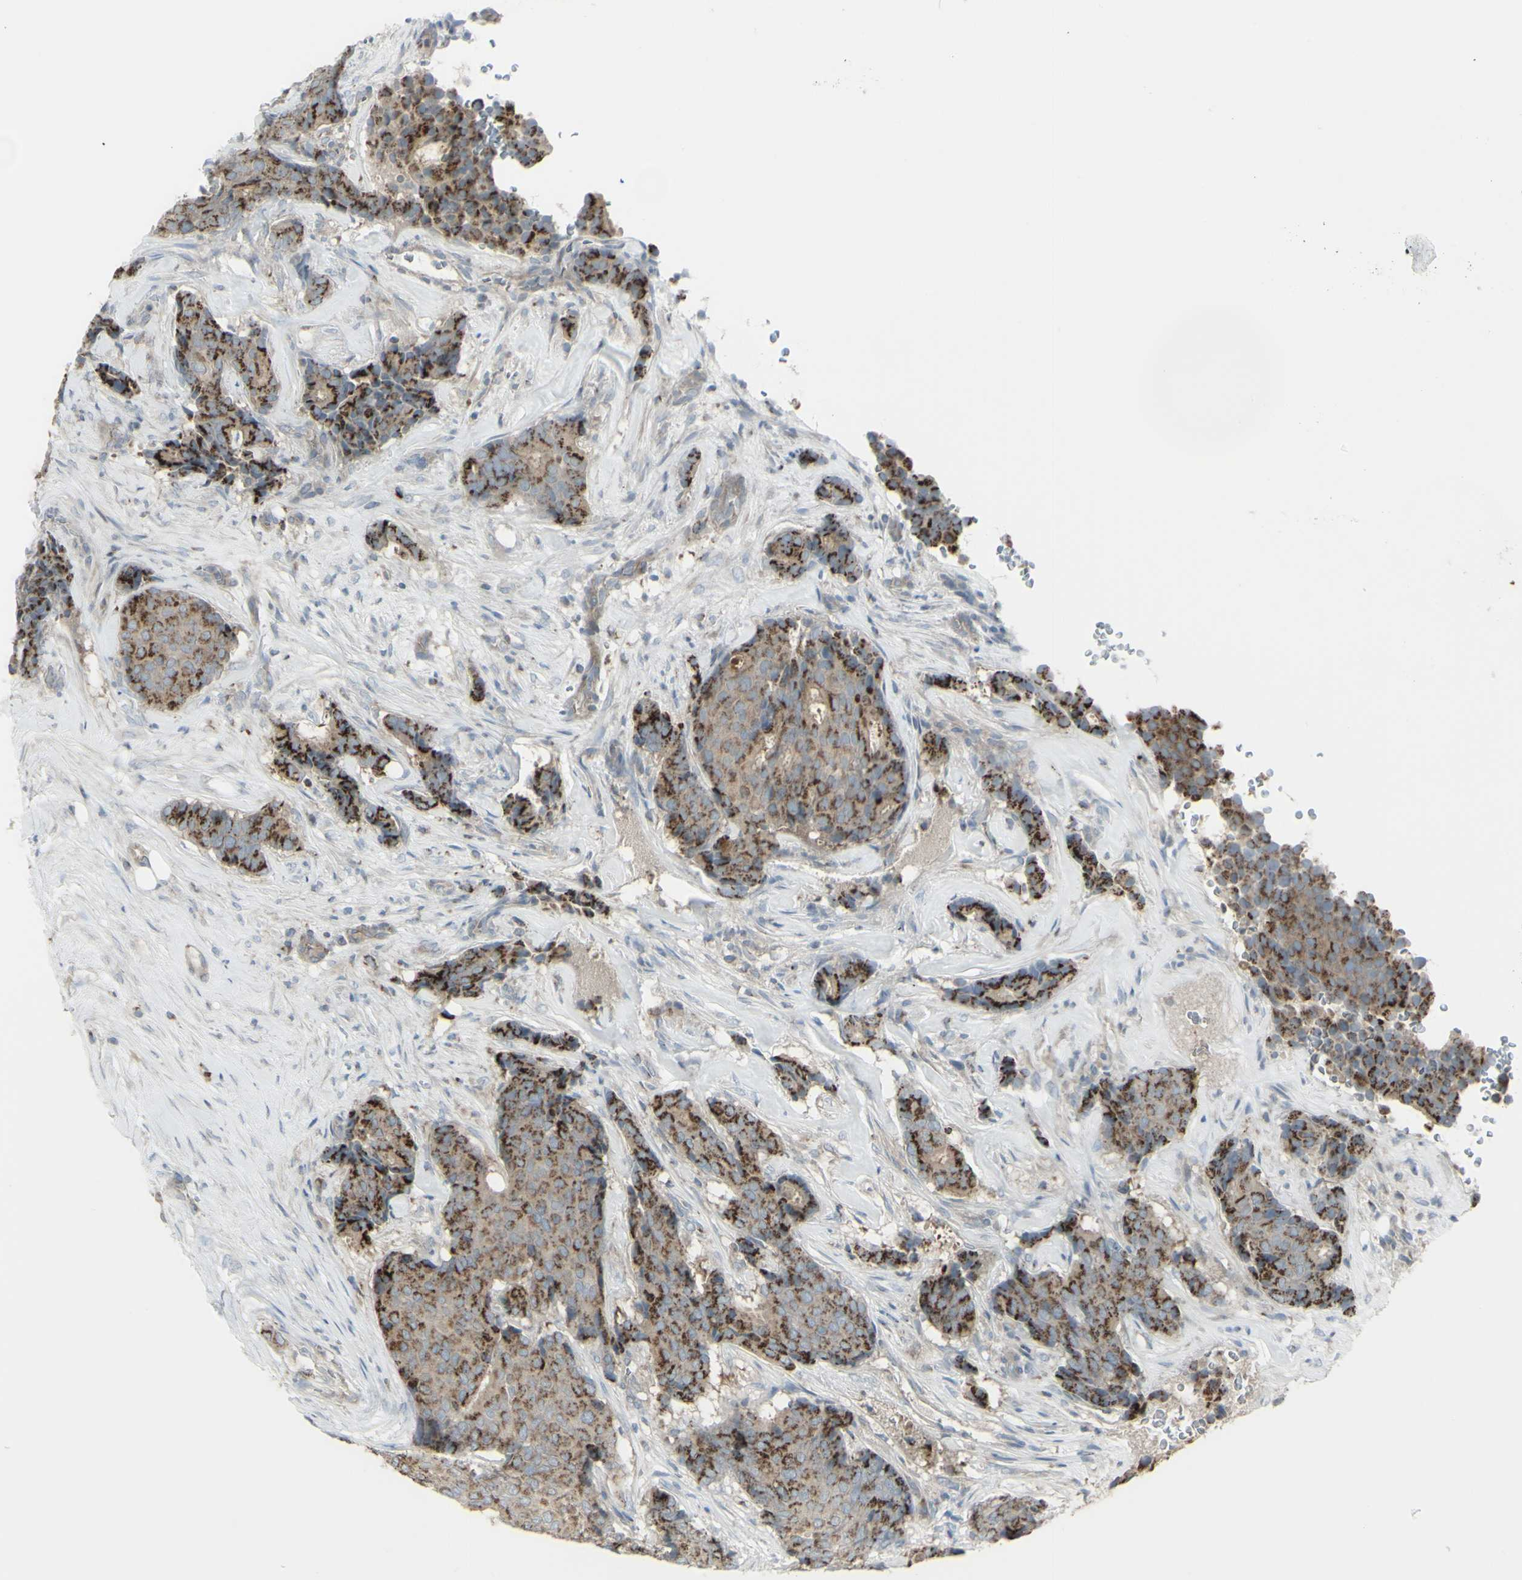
{"staining": {"intensity": "strong", "quantity": ">75%", "location": "cytoplasmic/membranous"}, "tissue": "breast cancer", "cell_type": "Tumor cells", "image_type": "cancer", "snomed": [{"axis": "morphology", "description": "Duct carcinoma"}, {"axis": "topography", "description": "Breast"}], "caption": "This is a histology image of immunohistochemistry staining of breast intraductal carcinoma, which shows strong staining in the cytoplasmic/membranous of tumor cells.", "gene": "GALNT6", "patient": {"sex": "female", "age": 75}}